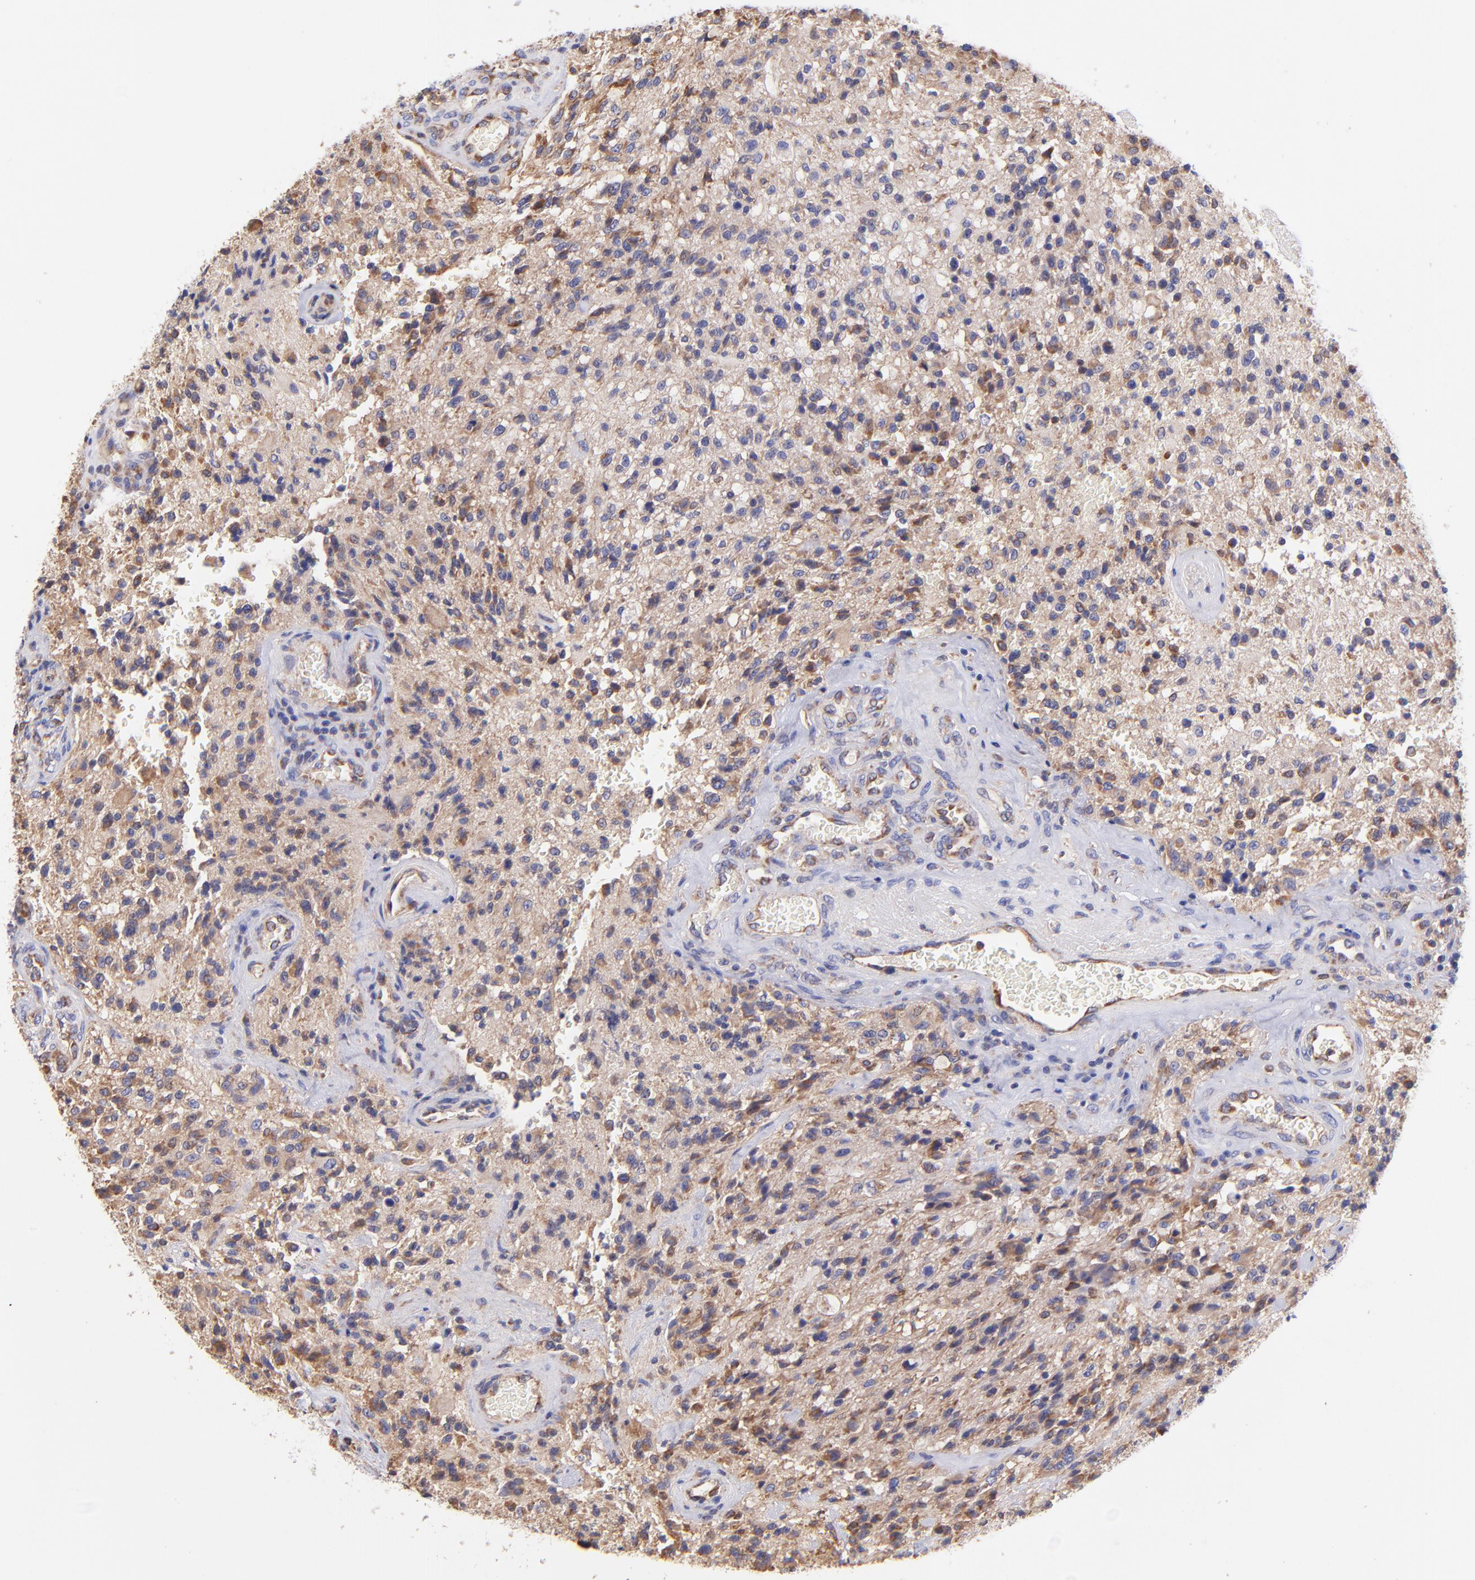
{"staining": {"intensity": "moderate", "quantity": "<25%", "location": "cytoplasmic/membranous"}, "tissue": "glioma", "cell_type": "Tumor cells", "image_type": "cancer", "snomed": [{"axis": "morphology", "description": "Normal tissue, NOS"}, {"axis": "morphology", "description": "Glioma, malignant, High grade"}, {"axis": "topography", "description": "Cerebral cortex"}], "caption": "Glioma stained with a protein marker exhibits moderate staining in tumor cells.", "gene": "PREX1", "patient": {"sex": "male", "age": 56}}